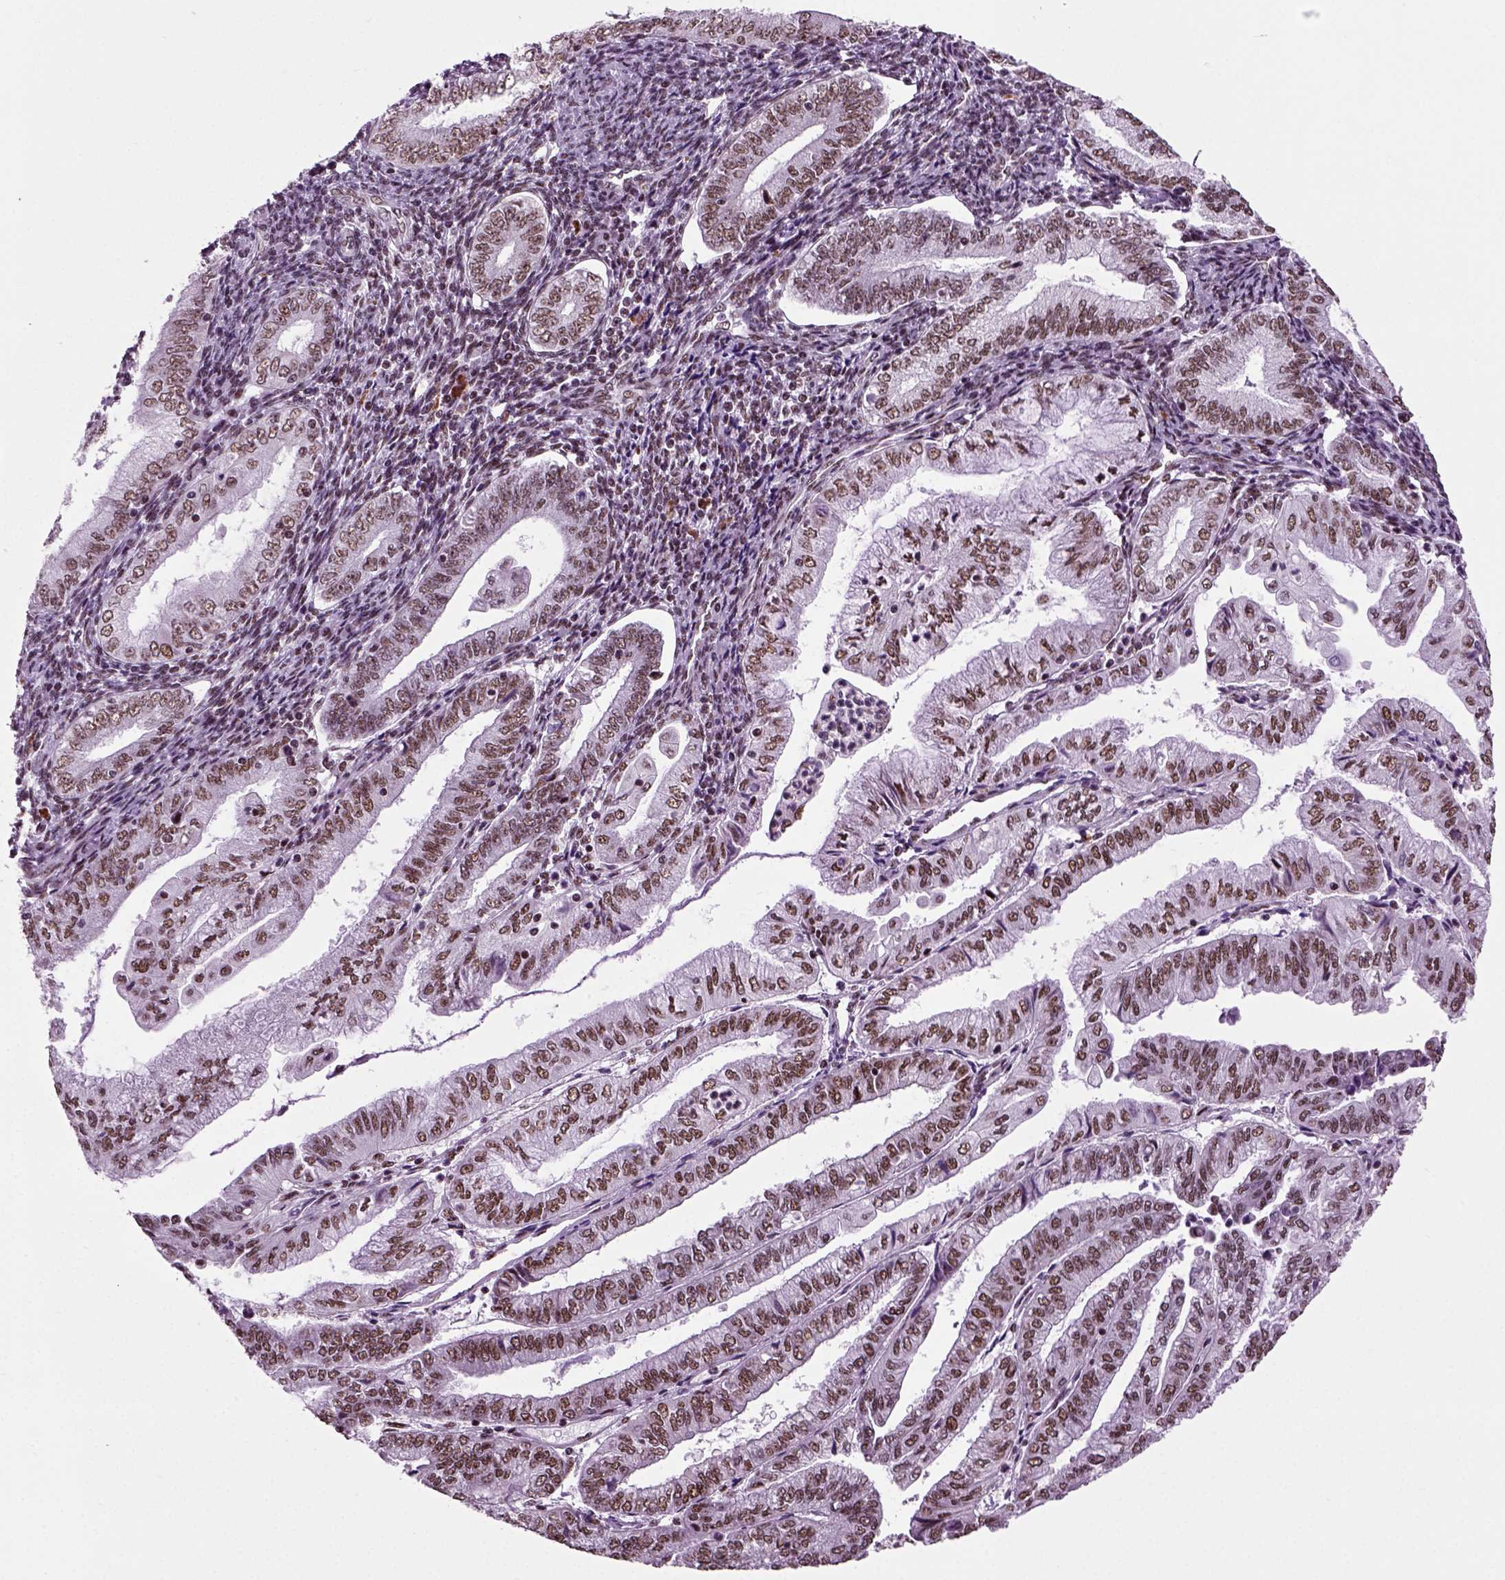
{"staining": {"intensity": "moderate", "quantity": ">75%", "location": "nuclear"}, "tissue": "endometrial cancer", "cell_type": "Tumor cells", "image_type": "cancer", "snomed": [{"axis": "morphology", "description": "Adenocarcinoma, NOS"}, {"axis": "topography", "description": "Endometrium"}], "caption": "This micrograph reveals immunohistochemistry (IHC) staining of endometrial adenocarcinoma, with medium moderate nuclear positivity in about >75% of tumor cells.", "gene": "RCOR3", "patient": {"sex": "female", "age": 55}}